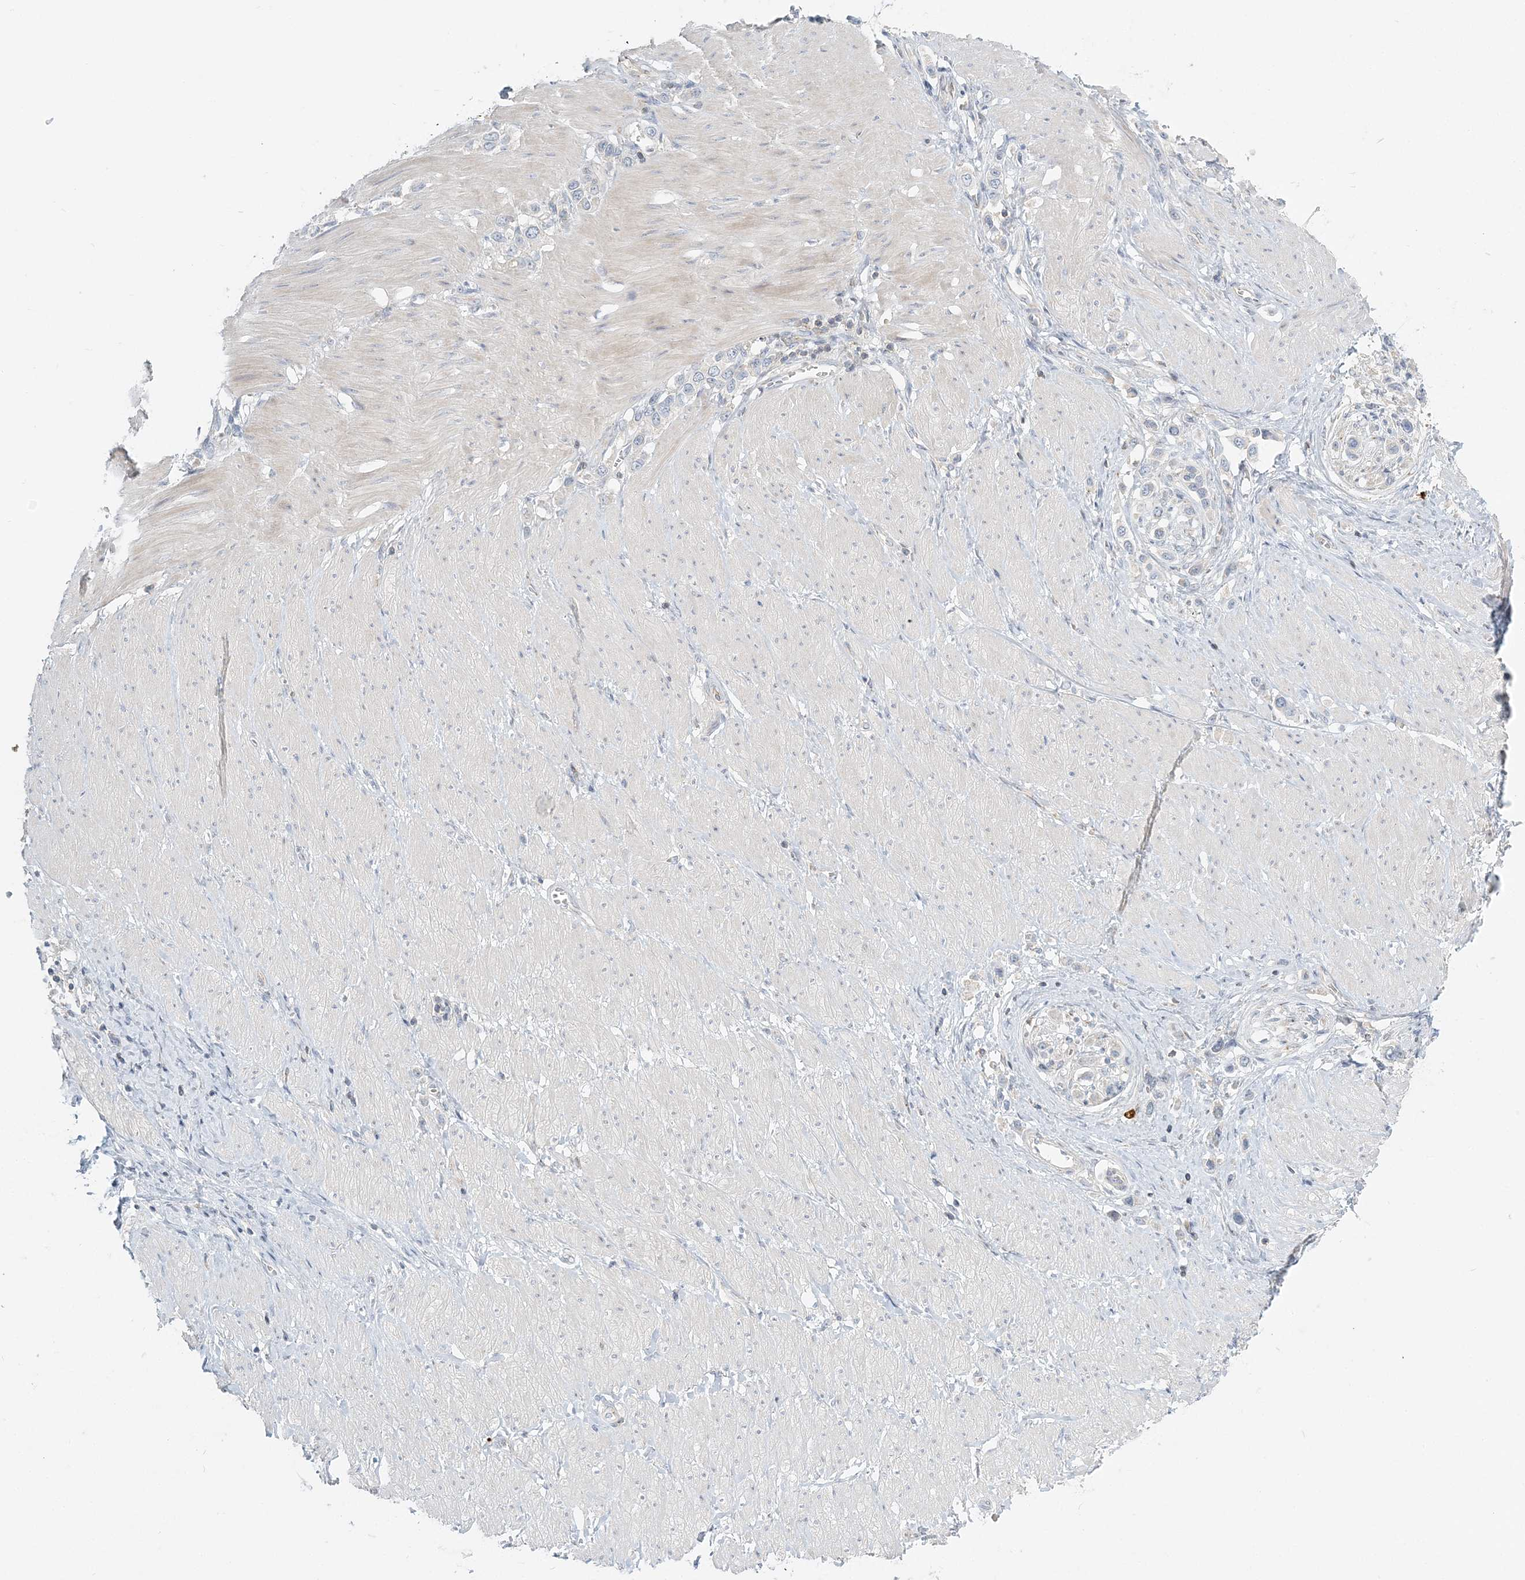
{"staining": {"intensity": "negative", "quantity": "none", "location": "none"}, "tissue": "stomach cancer", "cell_type": "Tumor cells", "image_type": "cancer", "snomed": [{"axis": "morphology", "description": "Normal tissue, NOS"}, {"axis": "morphology", "description": "Adenocarcinoma, NOS"}, {"axis": "topography", "description": "Stomach, upper"}, {"axis": "topography", "description": "Stomach"}], "caption": "This is a photomicrograph of IHC staining of stomach cancer (adenocarcinoma), which shows no positivity in tumor cells. (Immunohistochemistry, brightfield microscopy, high magnification).", "gene": "NAA11", "patient": {"sex": "female", "age": 65}}